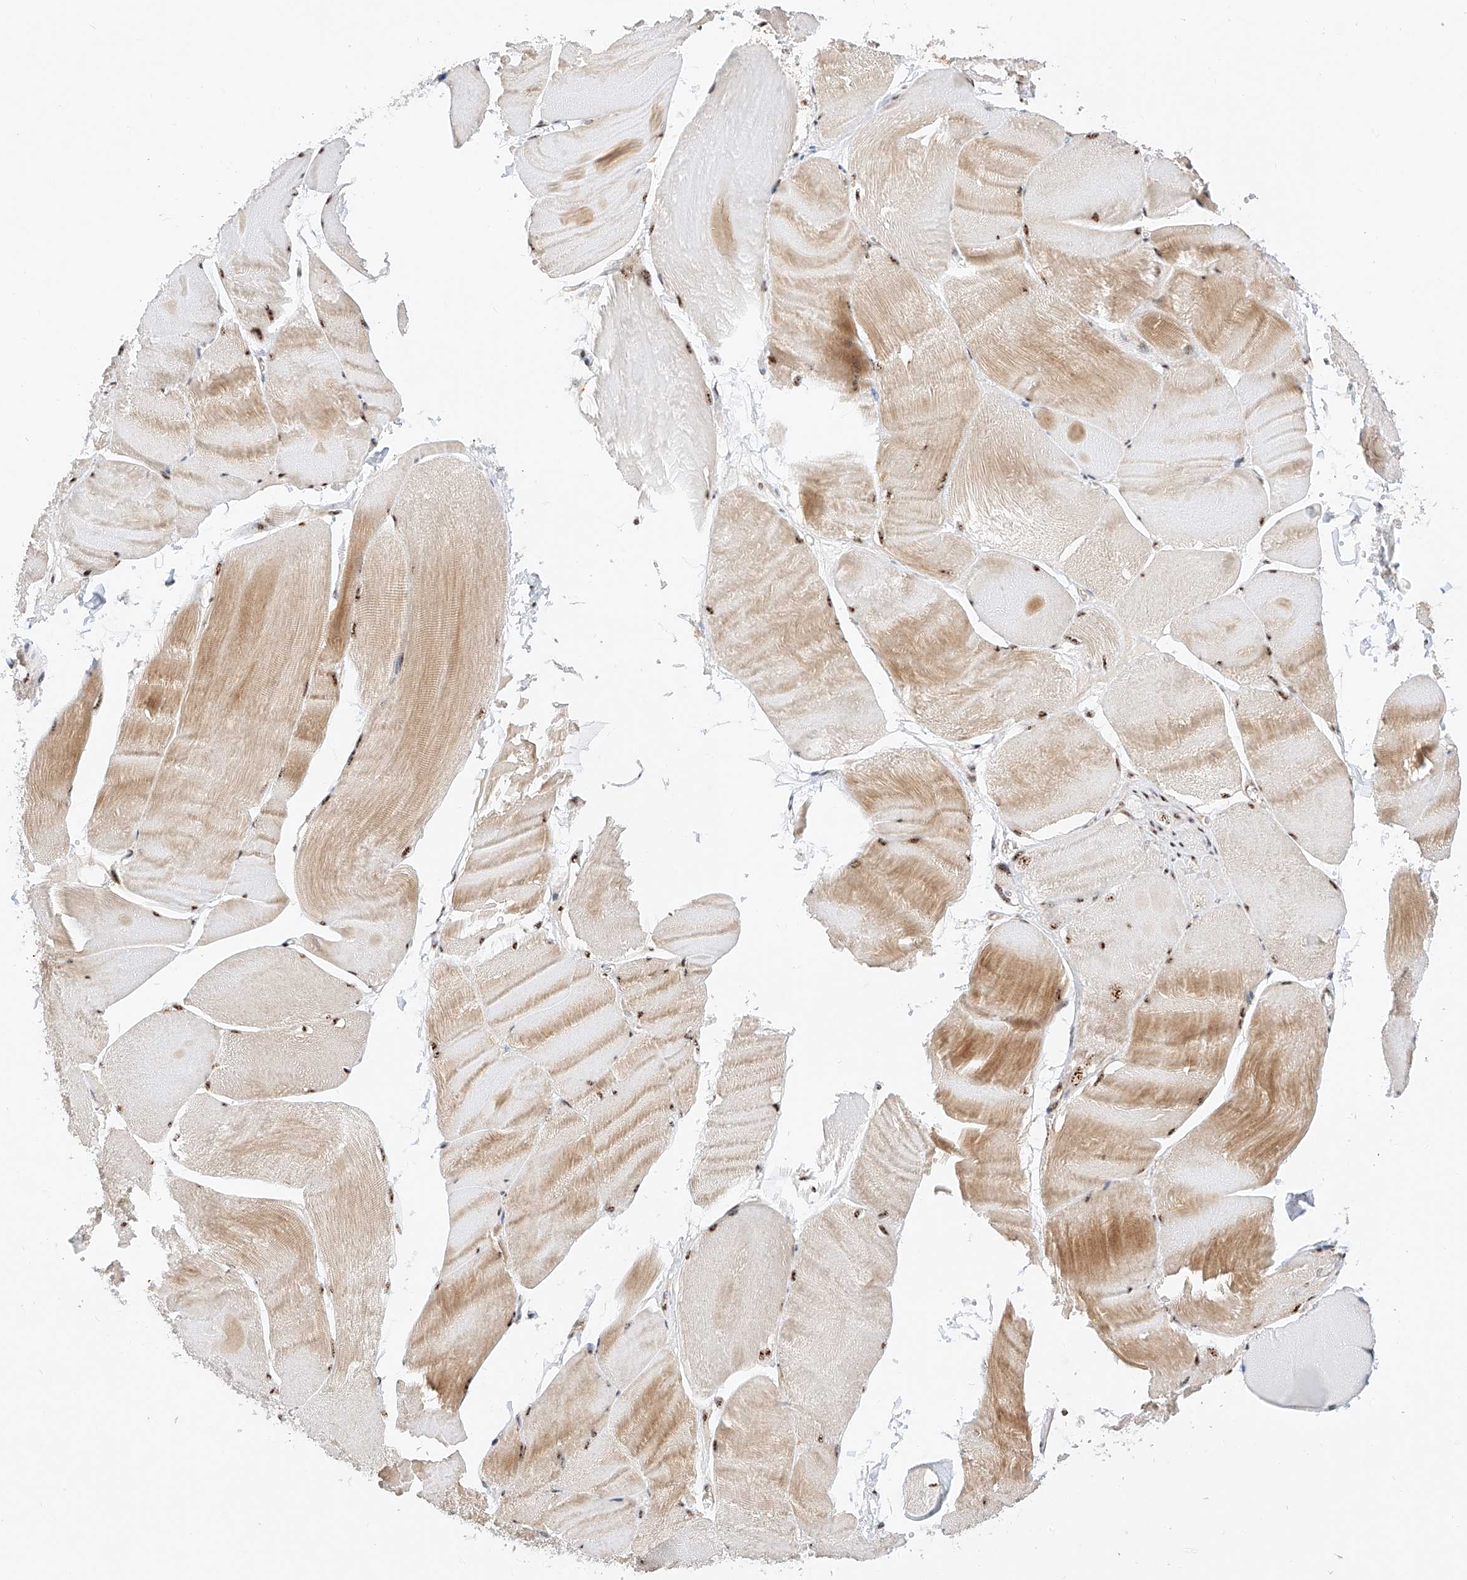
{"staining": {"intensity": "moderate", "quantity": "25%-75%", "location": "cytoplasmic/membranous,nuclear"}, "tissue": "skeletal muscle", "cell_type": "Myocytes", "image_type": "normal", "snomed": [{"axis": "morphology", "description": "Normal tissue, NOS"}, {"axis": "morphology", "description": "Basal cell carcinoma"}, {"axis": "topography", "description": "Skeletal muscle"}], "caption": "Immunohistochemistry (DAB) staining of benign skeletal muscle demonstrates moderate cytoplasmic/membranous,nuclear protein positivity in approximately 25%-75% of myocytes.", "gene": "ATXN7L2", "patient": {"sex": "female", "age": 64}}